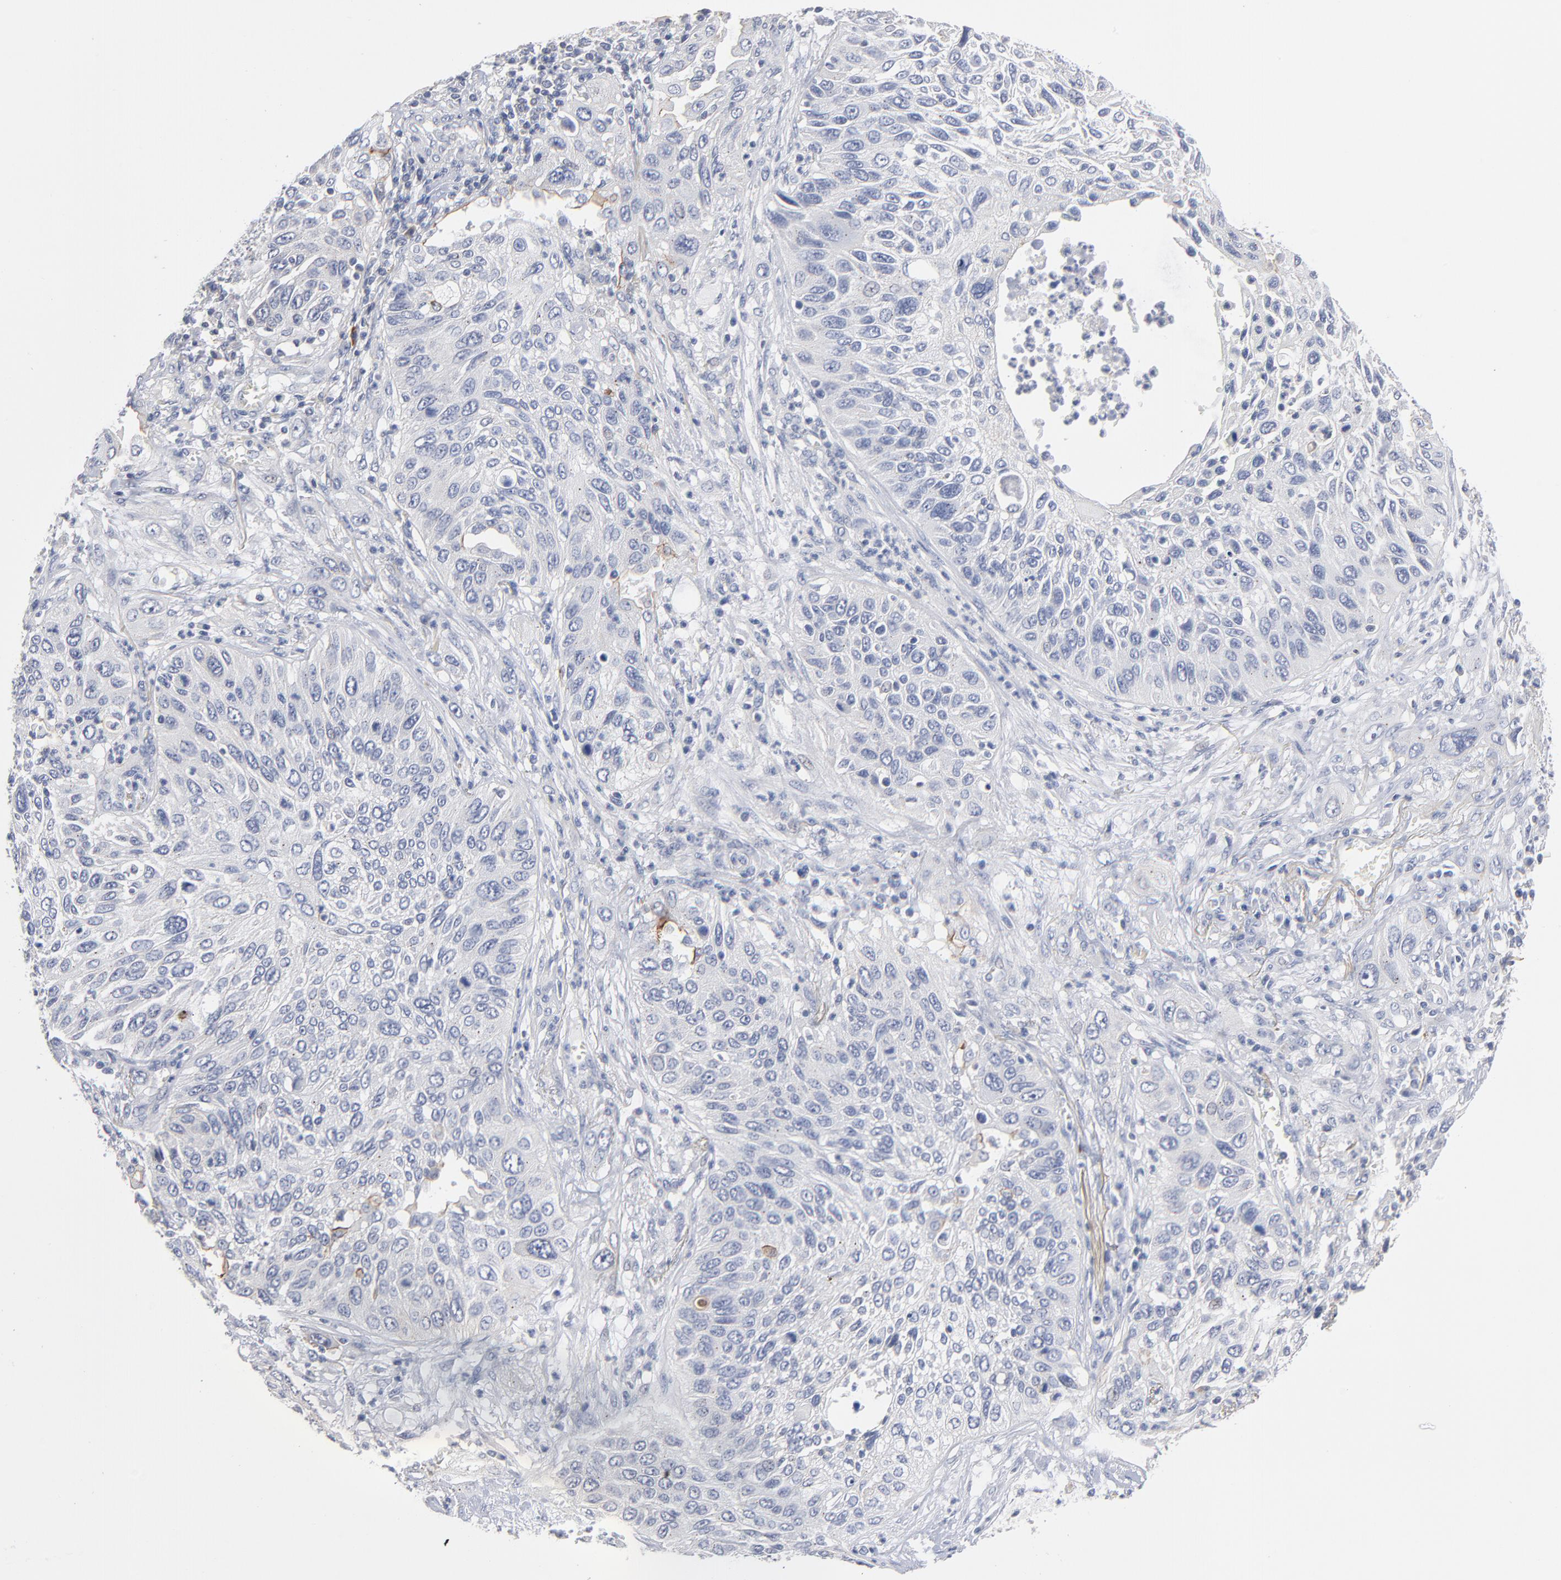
{"staining": {"intensity": "negative", "quantity": "none", "location": "none"}, "tissue": "lung cancer", "cell_type": "Tumor cells", "image_type": "cancer", "snomed": [{"axis": "morphology", "description": "Squamous cell carcinoma, NOS"}, {"axis": "topography", "description": "Lung"}], "caption": "Image shows no significant protein expression in tumor cells of lung cancer (squamous cell carcinoma). The staining was performed using DAB (3,3'-diaminobenzidine) to visualize the protein expression in brown, while the nuclei were stained in blue with hematoxylin (Magnification: 20x).", "gene": "PDLIM2", "patient": {"sex": "female", "age": 76}}